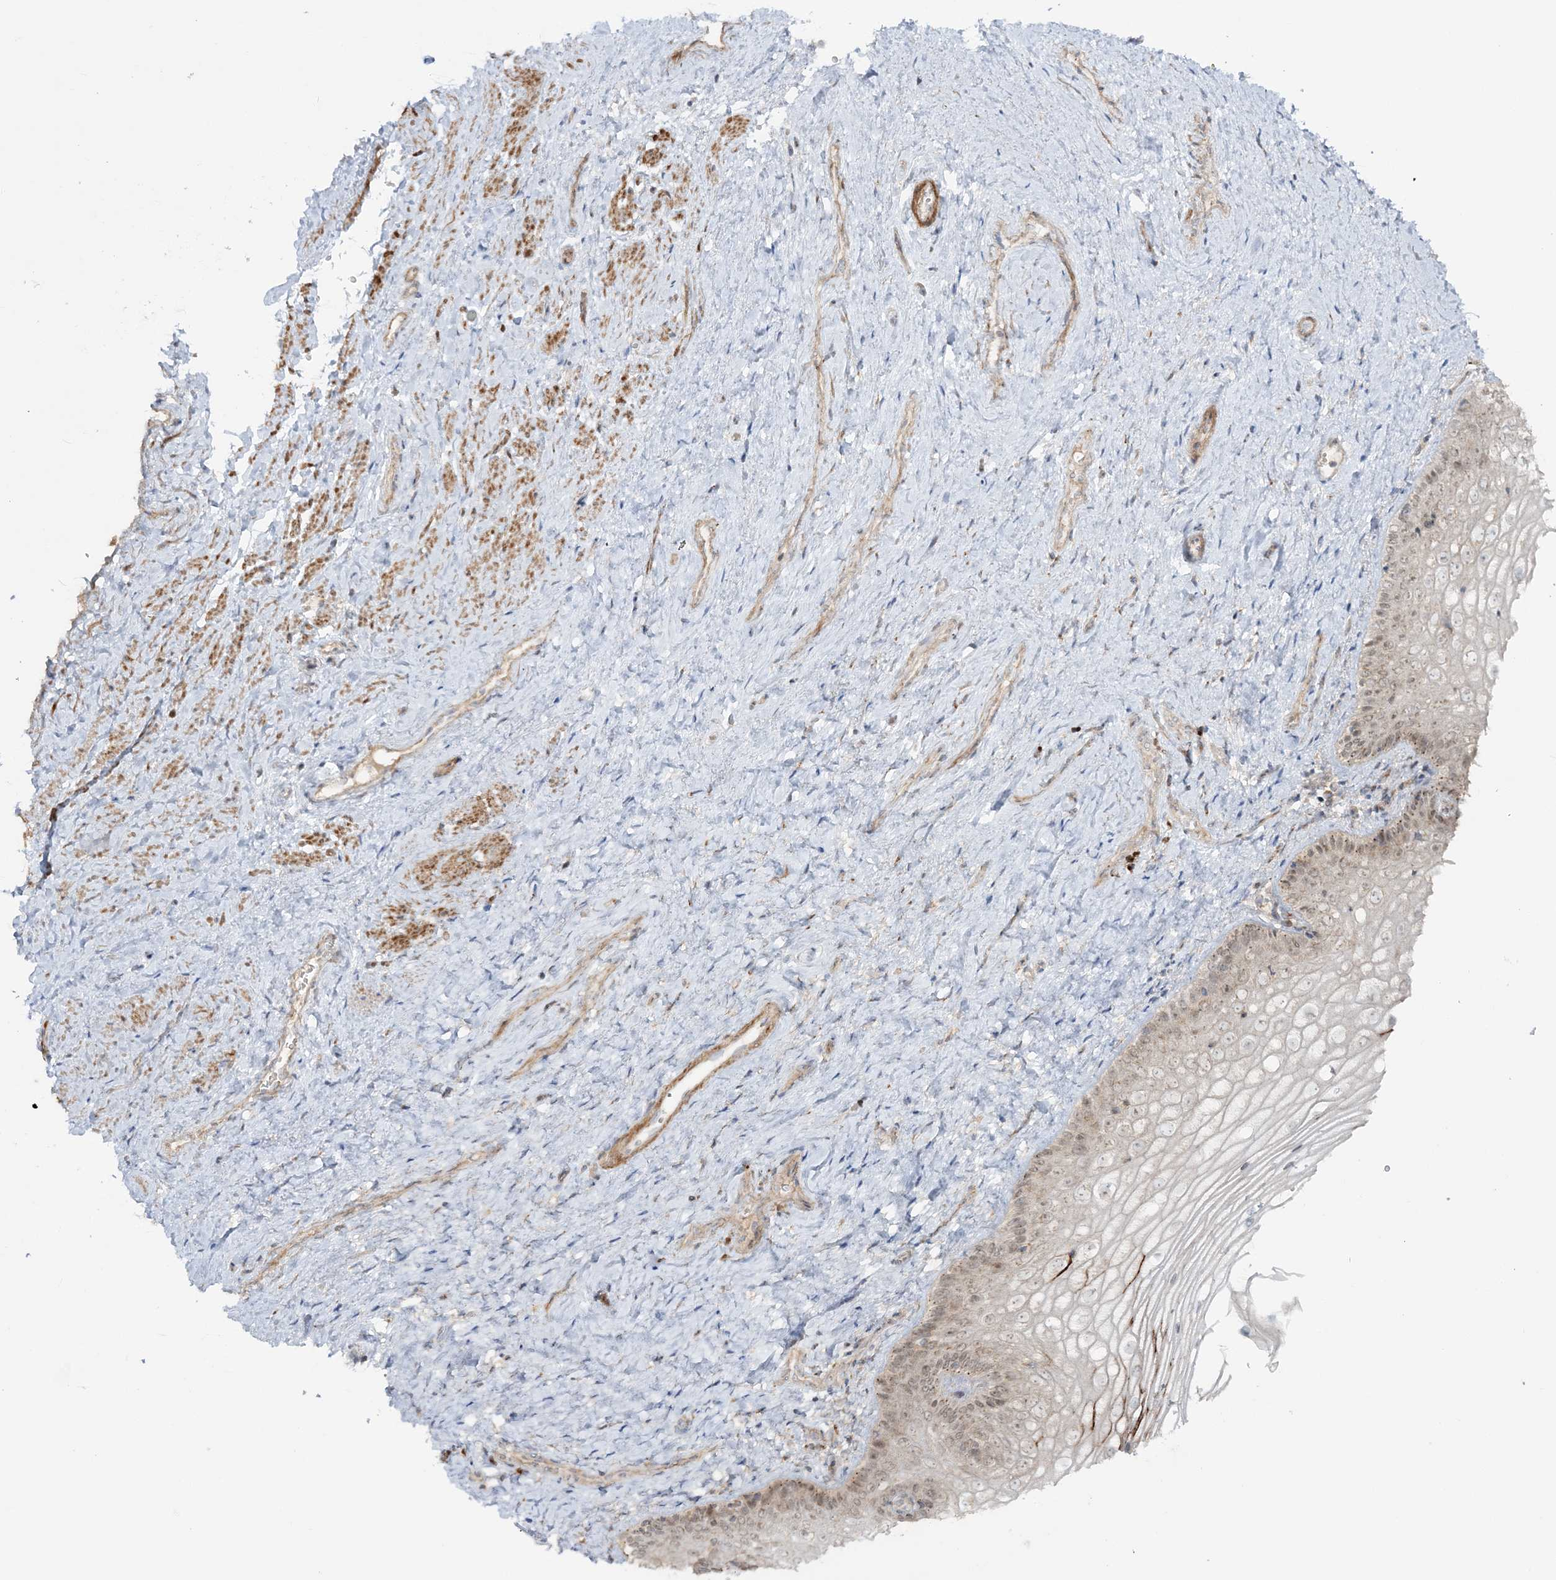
{"staining": {"intensity": "moderate", "quantity": "25%-75%", "location": "nuclear"}, "tissue": "vagina", "cell_type": "Squamous epithelial cells", "image_type": "normal", "snomed": [{"axis": "morphology", "description": "Normal tissue, NOS"}, {"axis": "topography", "description": "Vagina"}], "caption": "A medium amount of moderate nuclear staining is identified in about 25%-75% of squamous epithelial cells in benign vagina. Ihc stains the protein in brown and the nuclei are stained blue.", "gene": "MOCS2", "patient": {"sex": "female", "age": 46}}